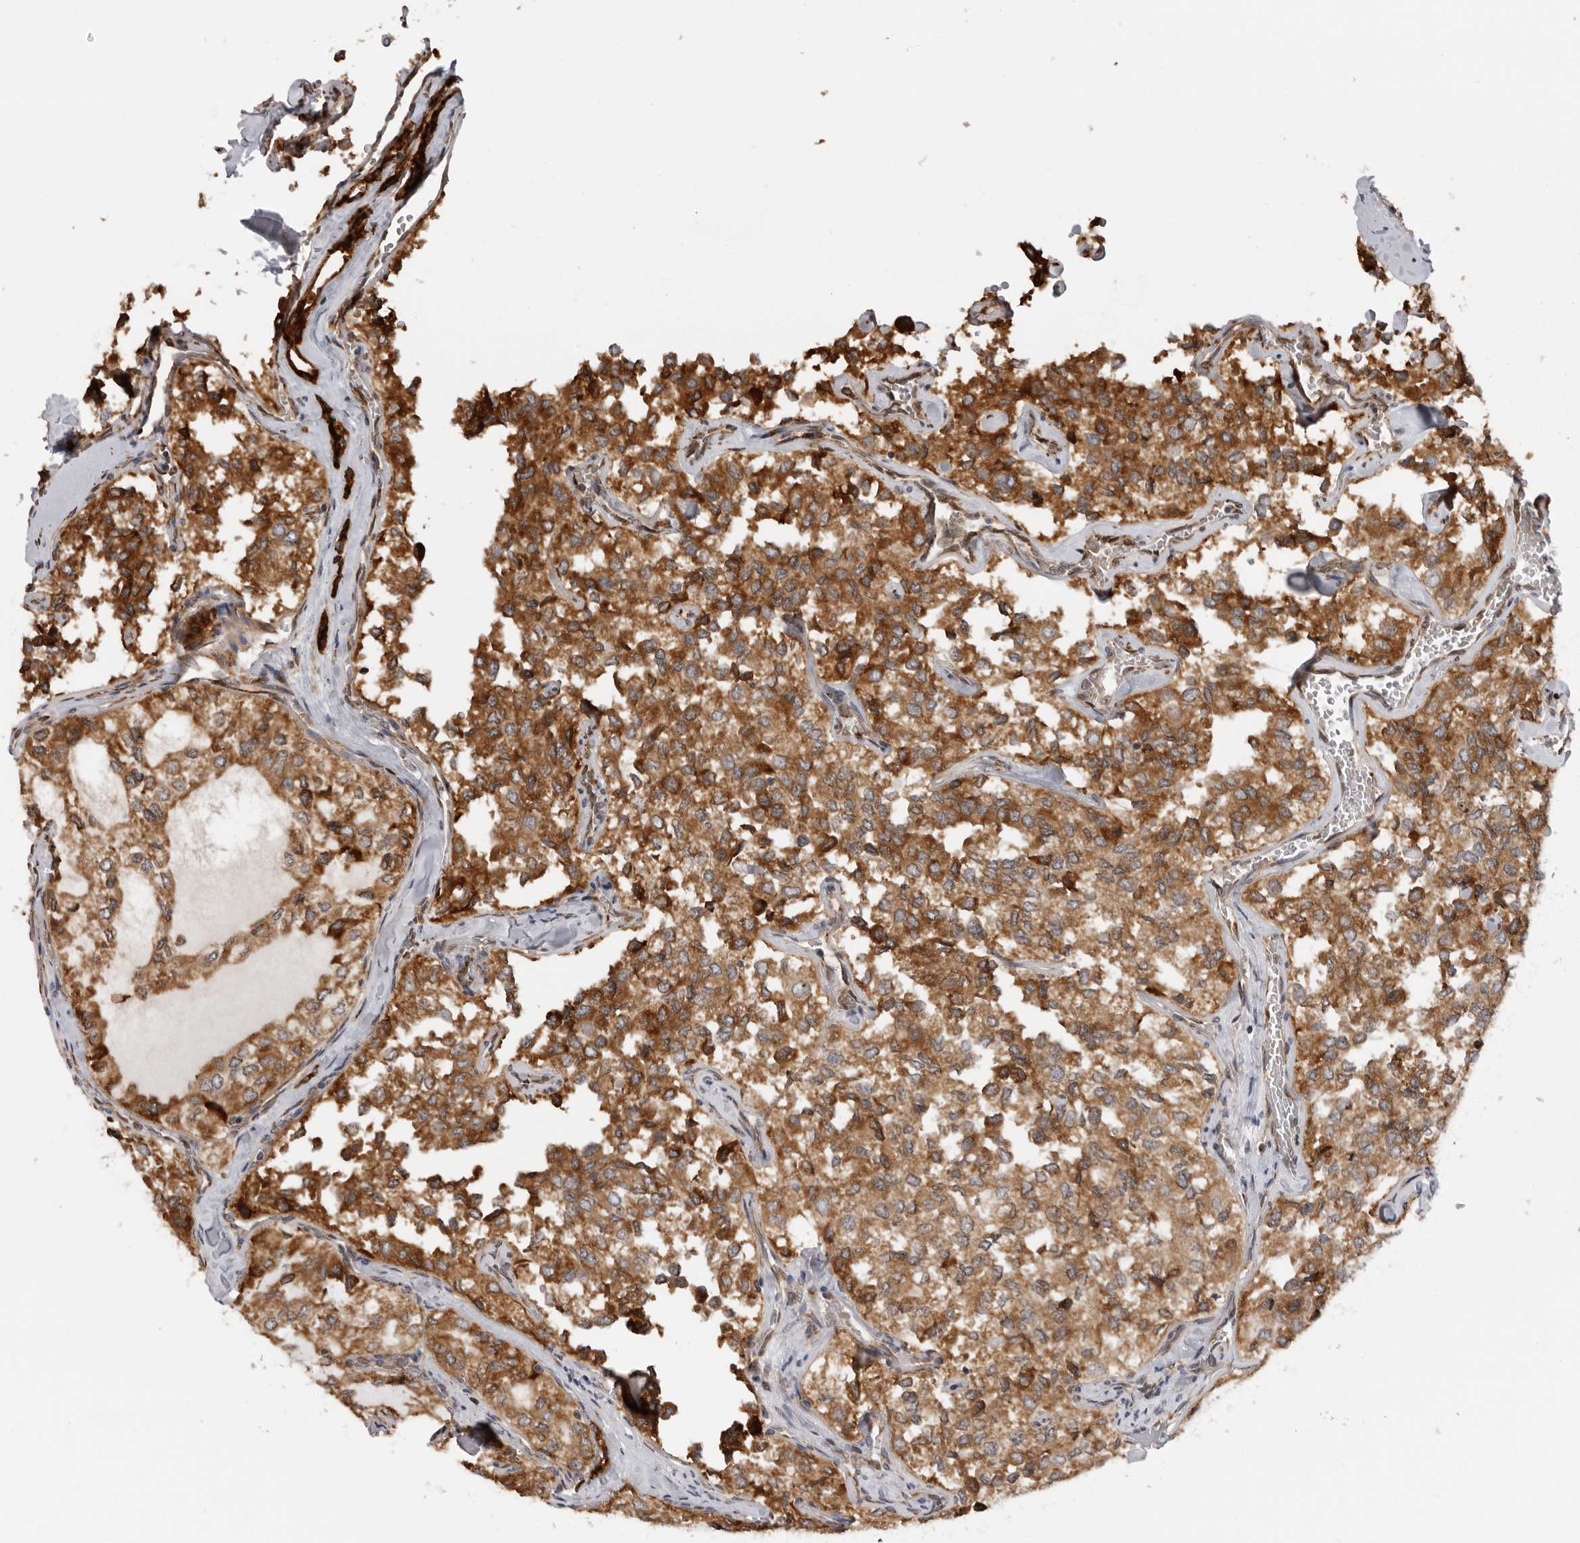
{"staining": {"intensity": "strong", "quantity": ">75%", "location": "cytoplasmic/membranous"}, "tissue": "thyroid cancer", "cell_type": "Tumor cells", "image_type": "cancer", "snomed": [{"axis": "morphology", "description": "Follicular adenoma carcinoma, NOS"}, {"axis": "topography", "description": "Thyroid gland"}], "caption": "The immunohistochemical stain labels strong cytoplasmic/membranous staining in tumor cells of follicular adenoma carcinoma (thyroid) tissue.", "gene": "ALPK2", "patient": {"sex": "male", "age": 75}}